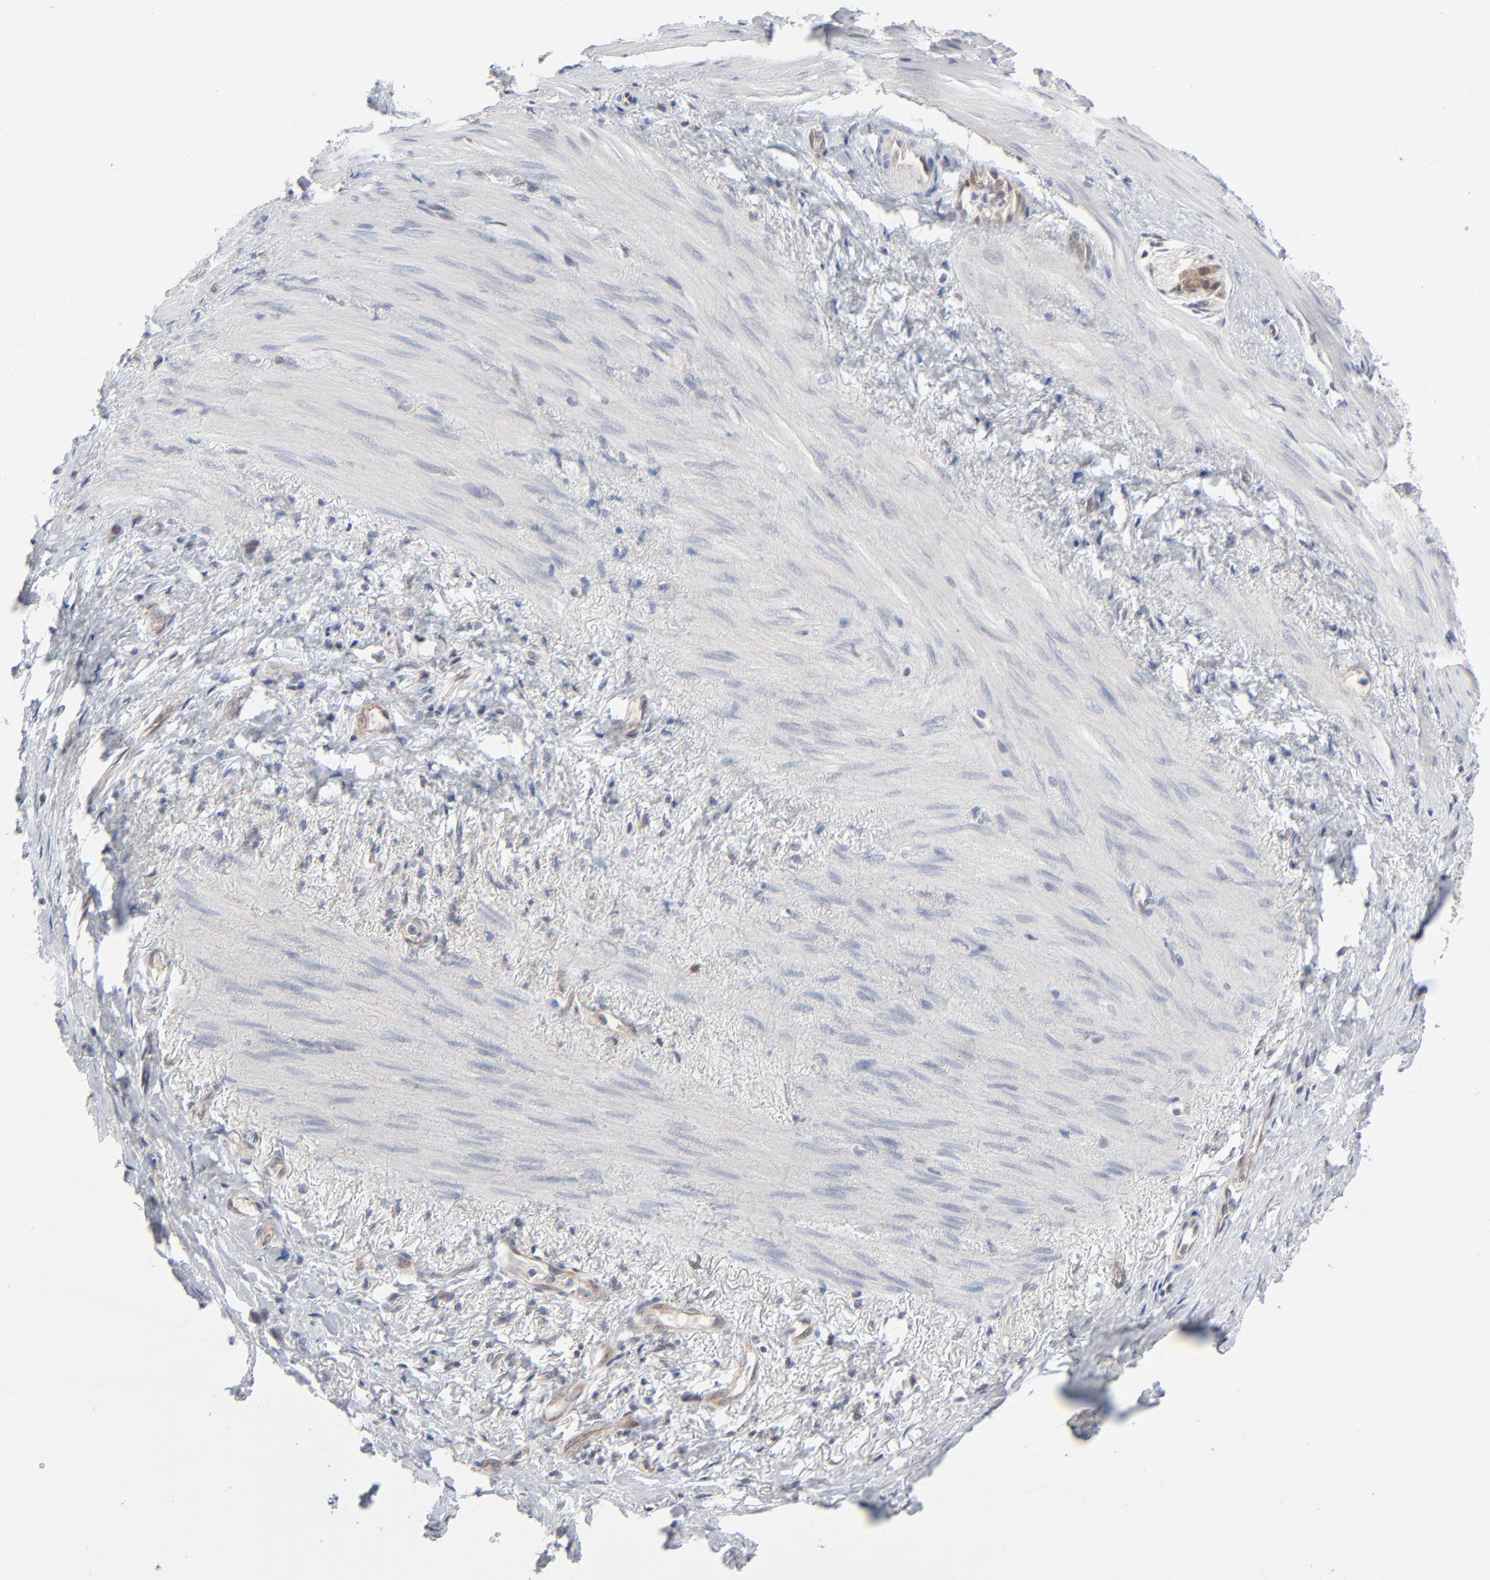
{"staining": {"intensity": "weak", "quantity": ">75%", "location": "cytoplasmic/membranous"}, "tissue": "stomach cancer", "cell_type": "Tumor cells", "image_type": "cancer", "snomed": [{"axis": "morphology", "description": "Normal tissue, NOS"}, {"axis": "morphology", "description": "Adenocarcinoma, NOS"}, {"axis": "morphology", "description": "Adenocarcinoma, High grade"}, {"axis": "topography", "description": "Stomach, upper"}, {"axis": "topography", "description": "Stomach"}], "caption": "This is a histology image of IHC staining of adenocarcinoma (high-grade) (stomach), which shows weak staining in the cytoplasmic/membranous of tumor cells.", "gene": "RPS6KB1", "patient": {"sex": "female", "age": 65}}